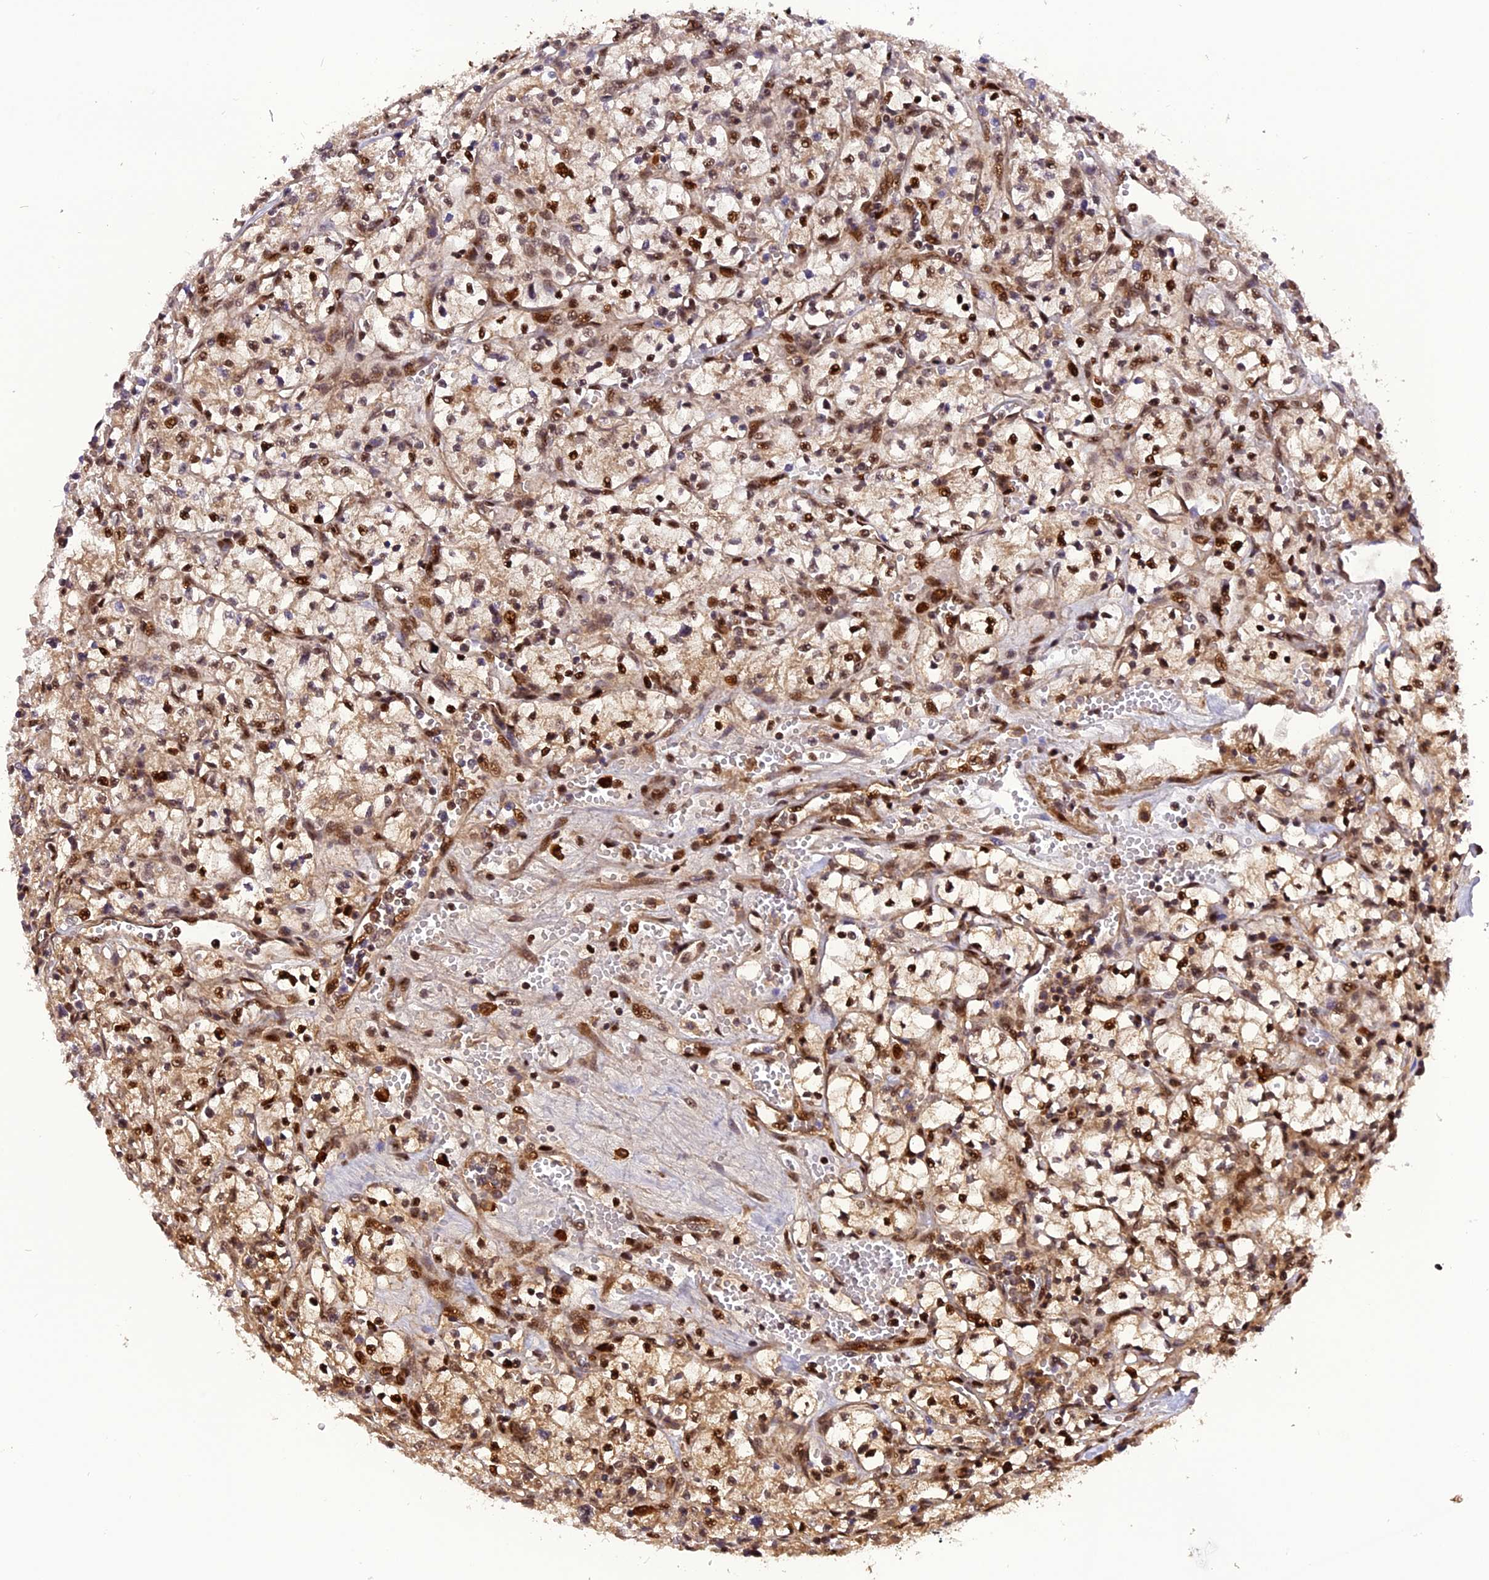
{"staining": {"intensity": "moderate", "quantity": ">75%", "location": "cytoplasmic/membranous,nuclear"}, "tissue": "renal cancer", "cell_type": "Tumor cells", "image_type": "cancer", "snomed": [{"axis": "morphology", "description": "Adenocarcinoma, NOS"}, {"axis": "topography", "description": "Kidney"}], "caption": "Immunohistochemistry micrograph of human renal cancer stained for a protein (brown), which demonstrates medium levels of moderate cytoplasmic/membranous and nuclear staining in approximately >75% of tumor cells.", "gene": "MICALL1", "patient": {"sex": "female", "age": 64}}